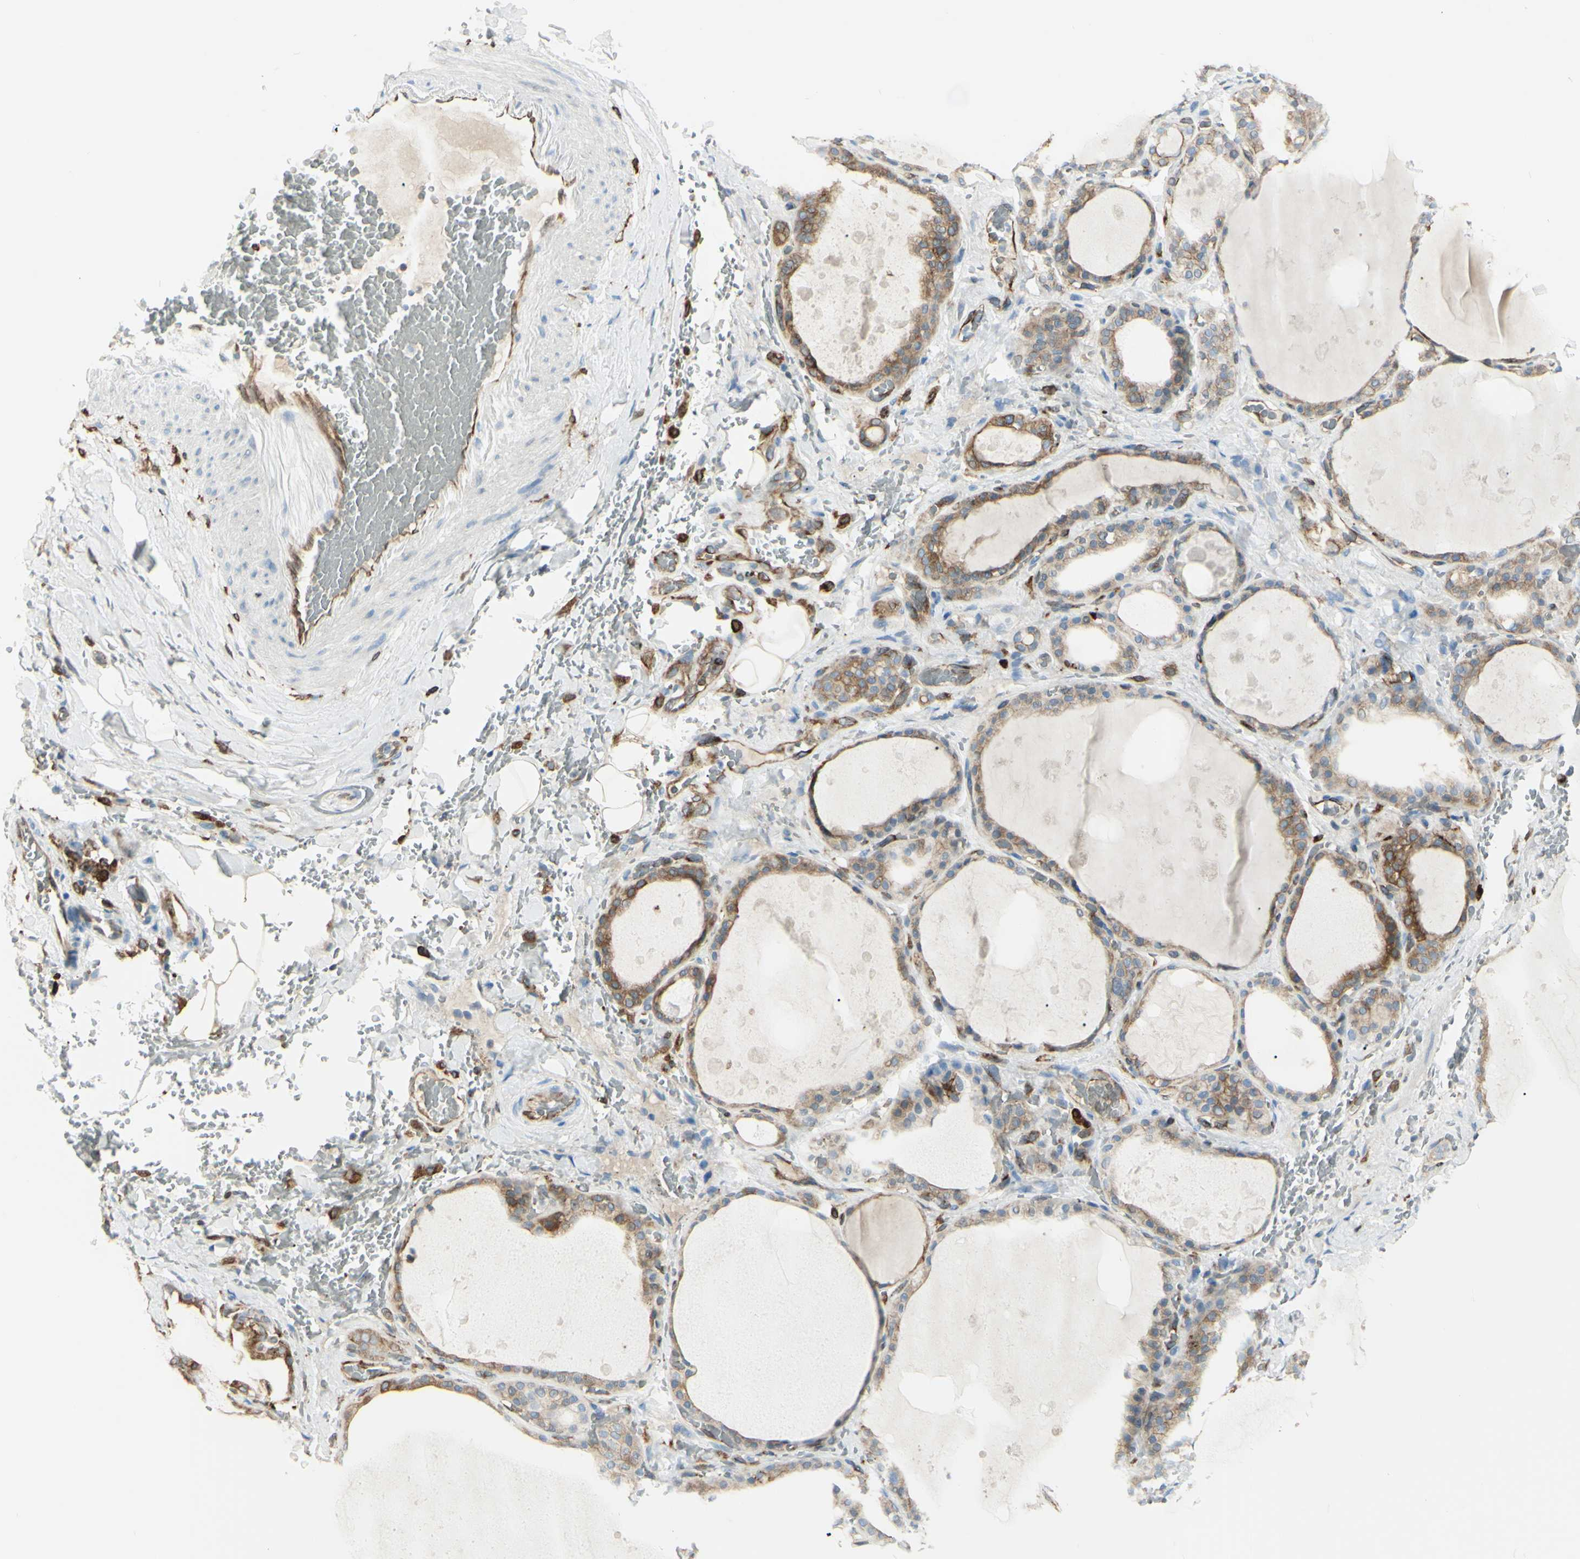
{"staining": {"intensity": "weak", "quantity": ">75%", "location": "cytoplasmic/membranous"}, "tissue": "thyroid gland", "cell_type": "Glandular cells", "image_type": "normal", "snomed": [{"axis": "morphology", "description": "Normal tissue, NOS"}, {"axis": "topography", "description": "Thyroid gland"}], "caption": "This histopathology image exhibits IHC staining of normal thyroid gland, with low weak cytoplasmic/membranous expression in approximately >75% of glandular cells.", "gene": "CD74", "patient": {"sex": "male", "age": 61}}